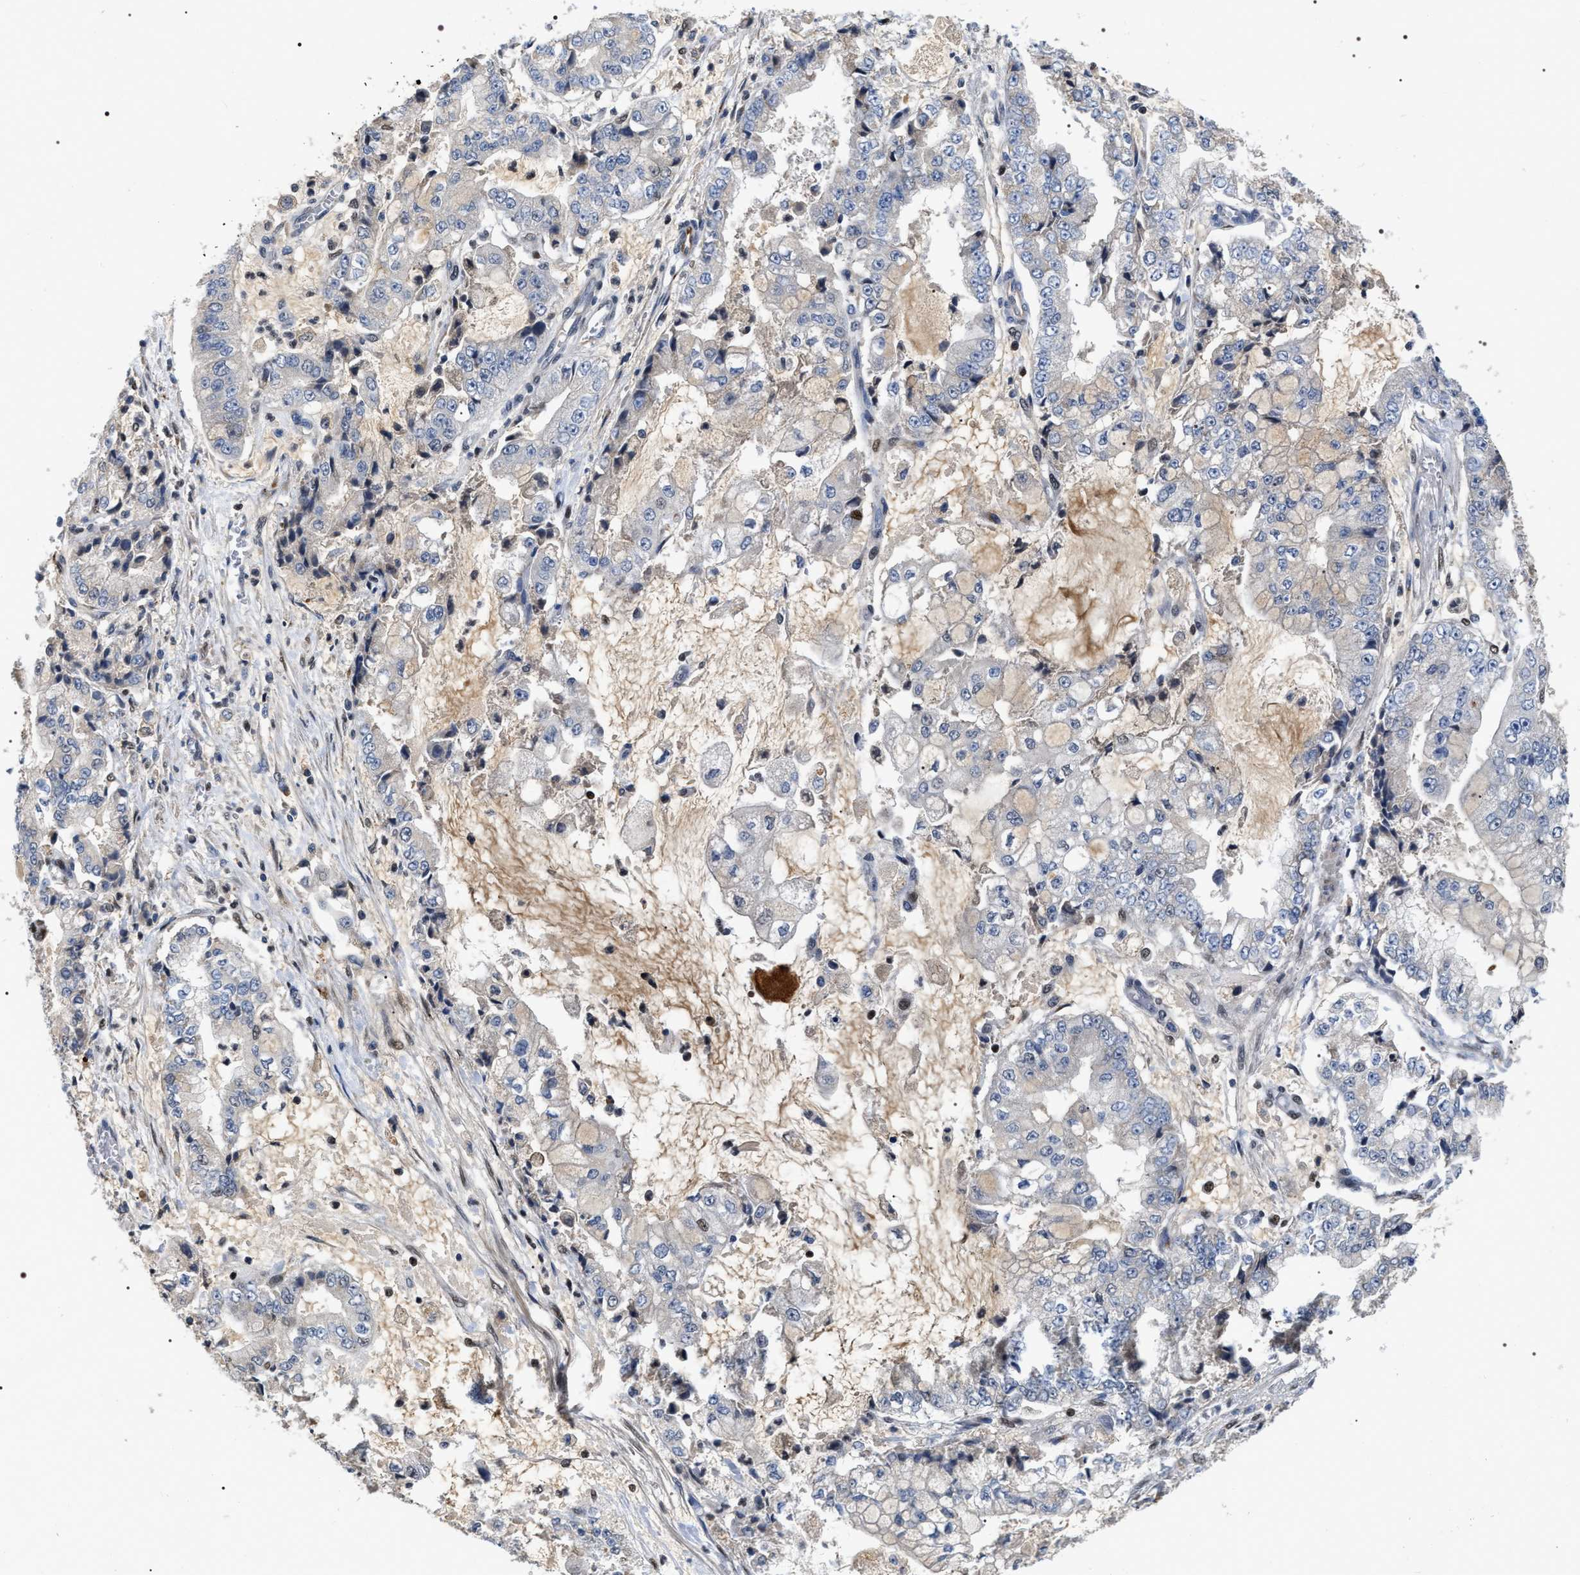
{"staining": {"intensity": "negative", "quantity": "none", "location": "none"}, "tissue": "stomach cancer", "cell_type": "Tumor cells", "image_type": "cancer", "snomed": [{"axis": "morphology", "description": "Adenocarcinoma, NOS"}, {"axis": "topography", "description": "Stomach"}], "caption": "DAB (3,3'-diaminobenzidine) immunohistochemical staining of adenocarcinoma (stomach) shows no significant staining in tumor cells.", "gene": "C7orf25", "patient": {"sex": "male", "age": 76}}